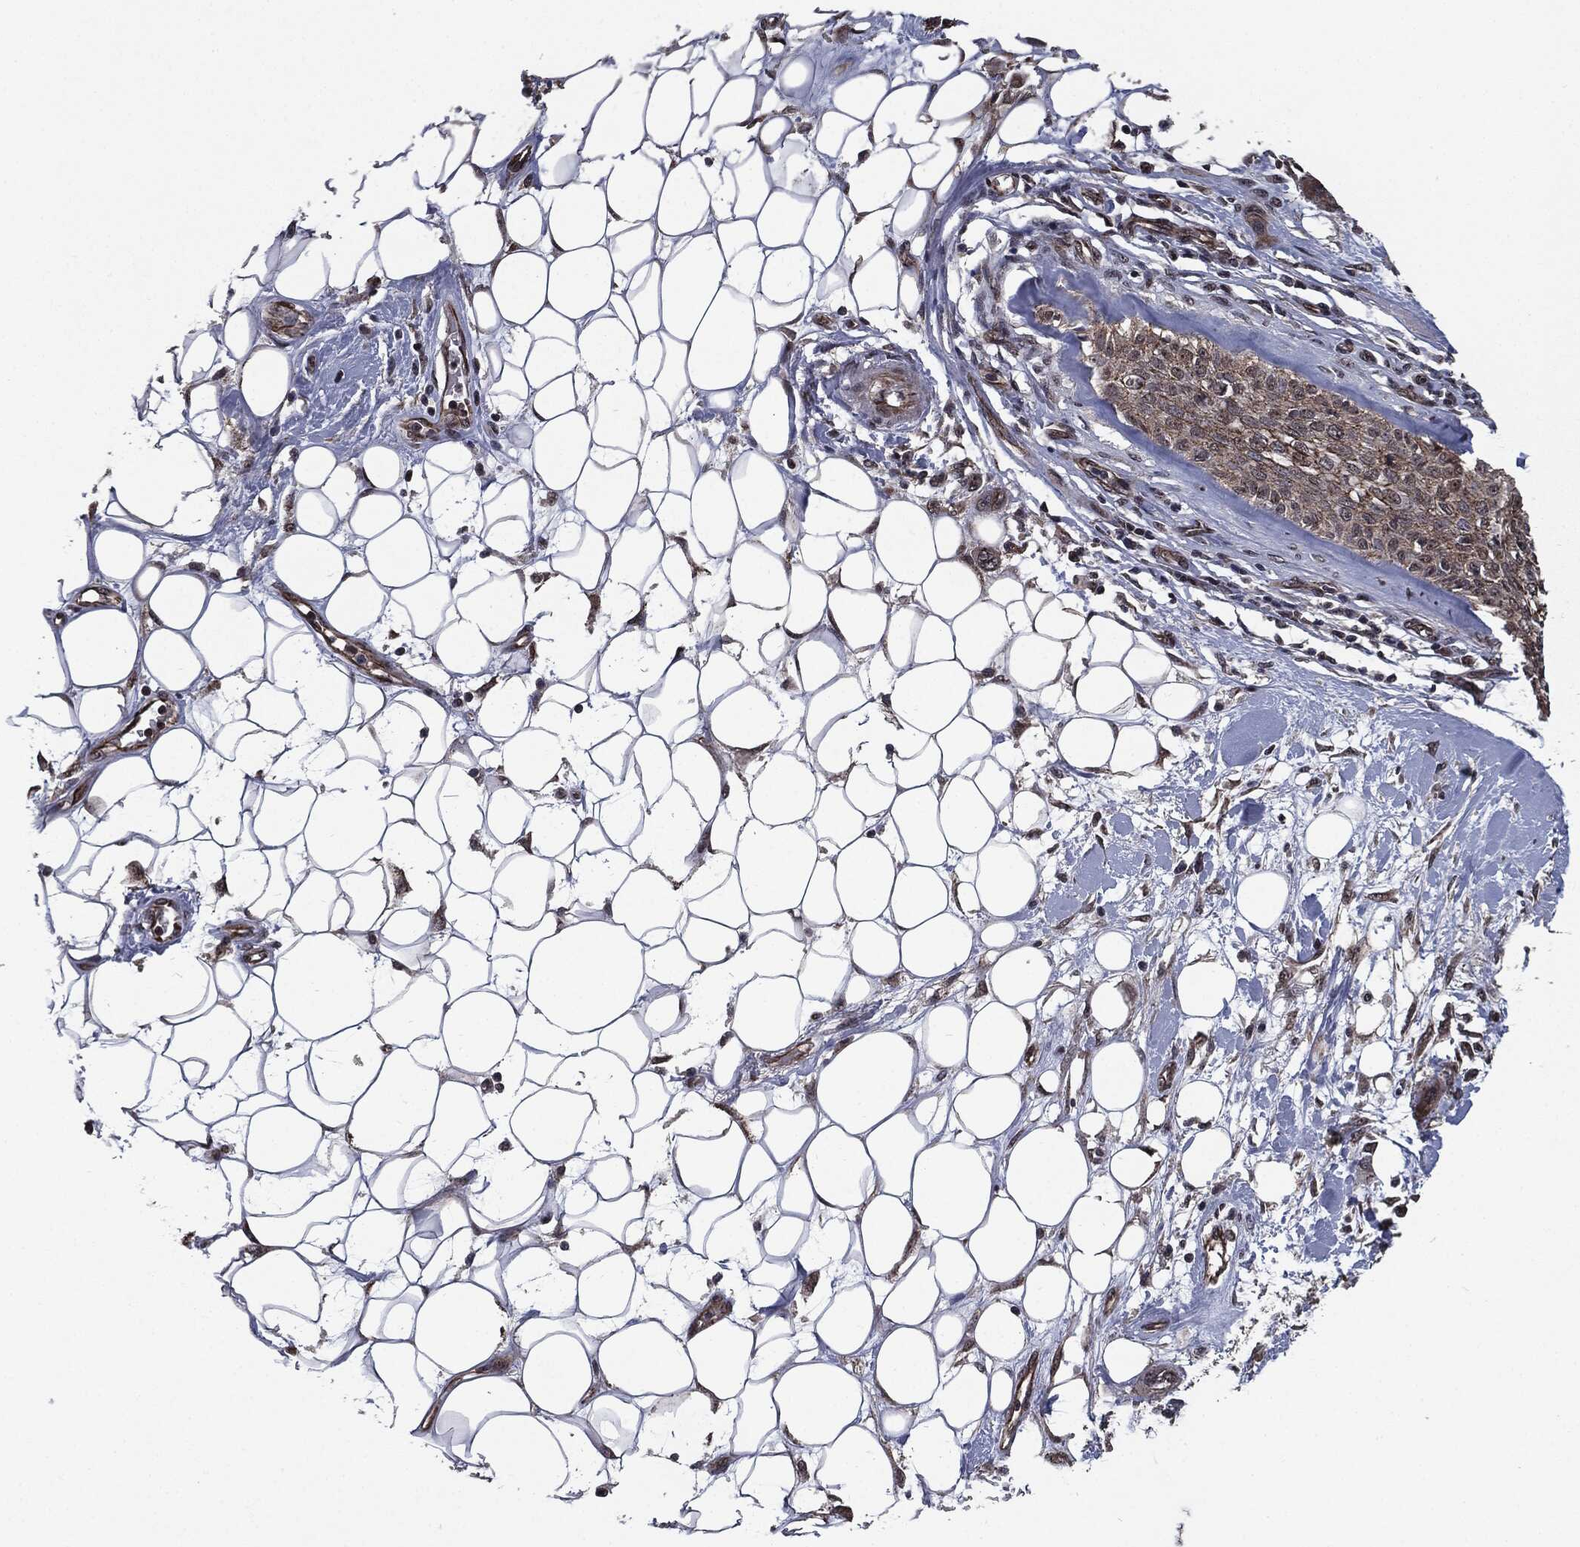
{"staining": {"intensity": "moderate", "quantity": "<25%", "location": "cytoplasmic/membranous"}, "tissue": "skin cancer", "cell_type": "Tumor cells", "image_type": "cancer", "snomed": [{"axis": "morphology", "description": "Squamous cell carcinoma, NOS"}, {"axis": "topography", "description": "Skin"}], "caption": "IHC histopathology image of skin squamous cell carcinoma stained for a protein (brown), which demonstrates low levels of moderate cytoplasmic/membranous staining in approximately <25% of tumor cells.", "gene": "PTPA", "patient": {"sex": "male", "age": 79}}